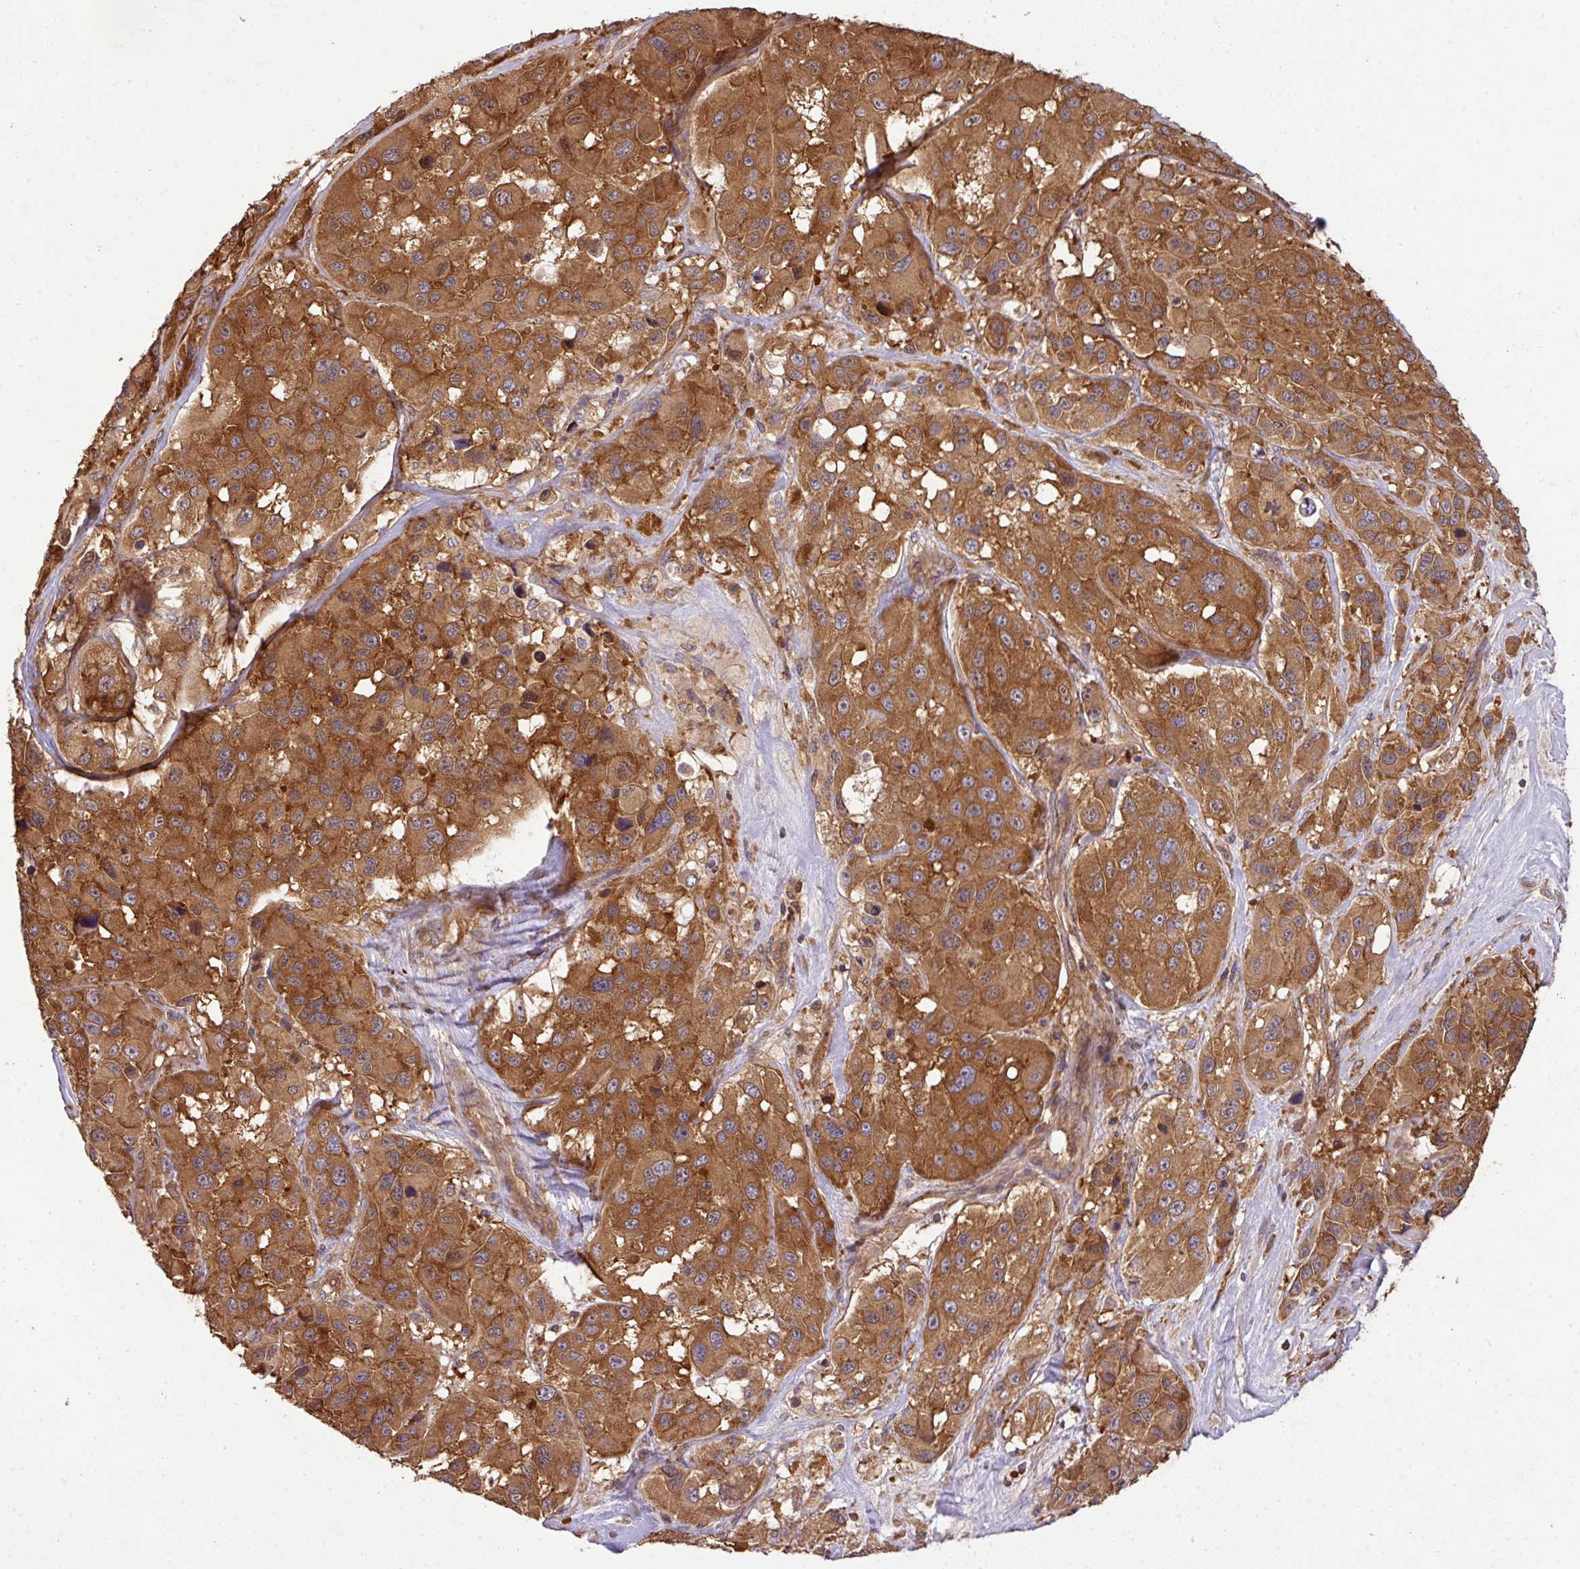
{"staining": {"intensity": "strong", "quantity": ">75%", "location": "cytoplasmic/membranous"}, "tissue": "melanoma", "cell_type": "Tumor cells", "image_type": "cancer", "snomed": [{"axis": "morphology", "description": "Malignant melanoma, Metastatic site"}, {"axis": "topography", "description": "Lymph node"}], "caption": "Protein expression analysis of melanoma exhibits strong cytoplasmic/membranous staining in approximately >75% of tumor cells.", "gene": "GSPT1", "patient": {"sex": "female", "age": 65}}